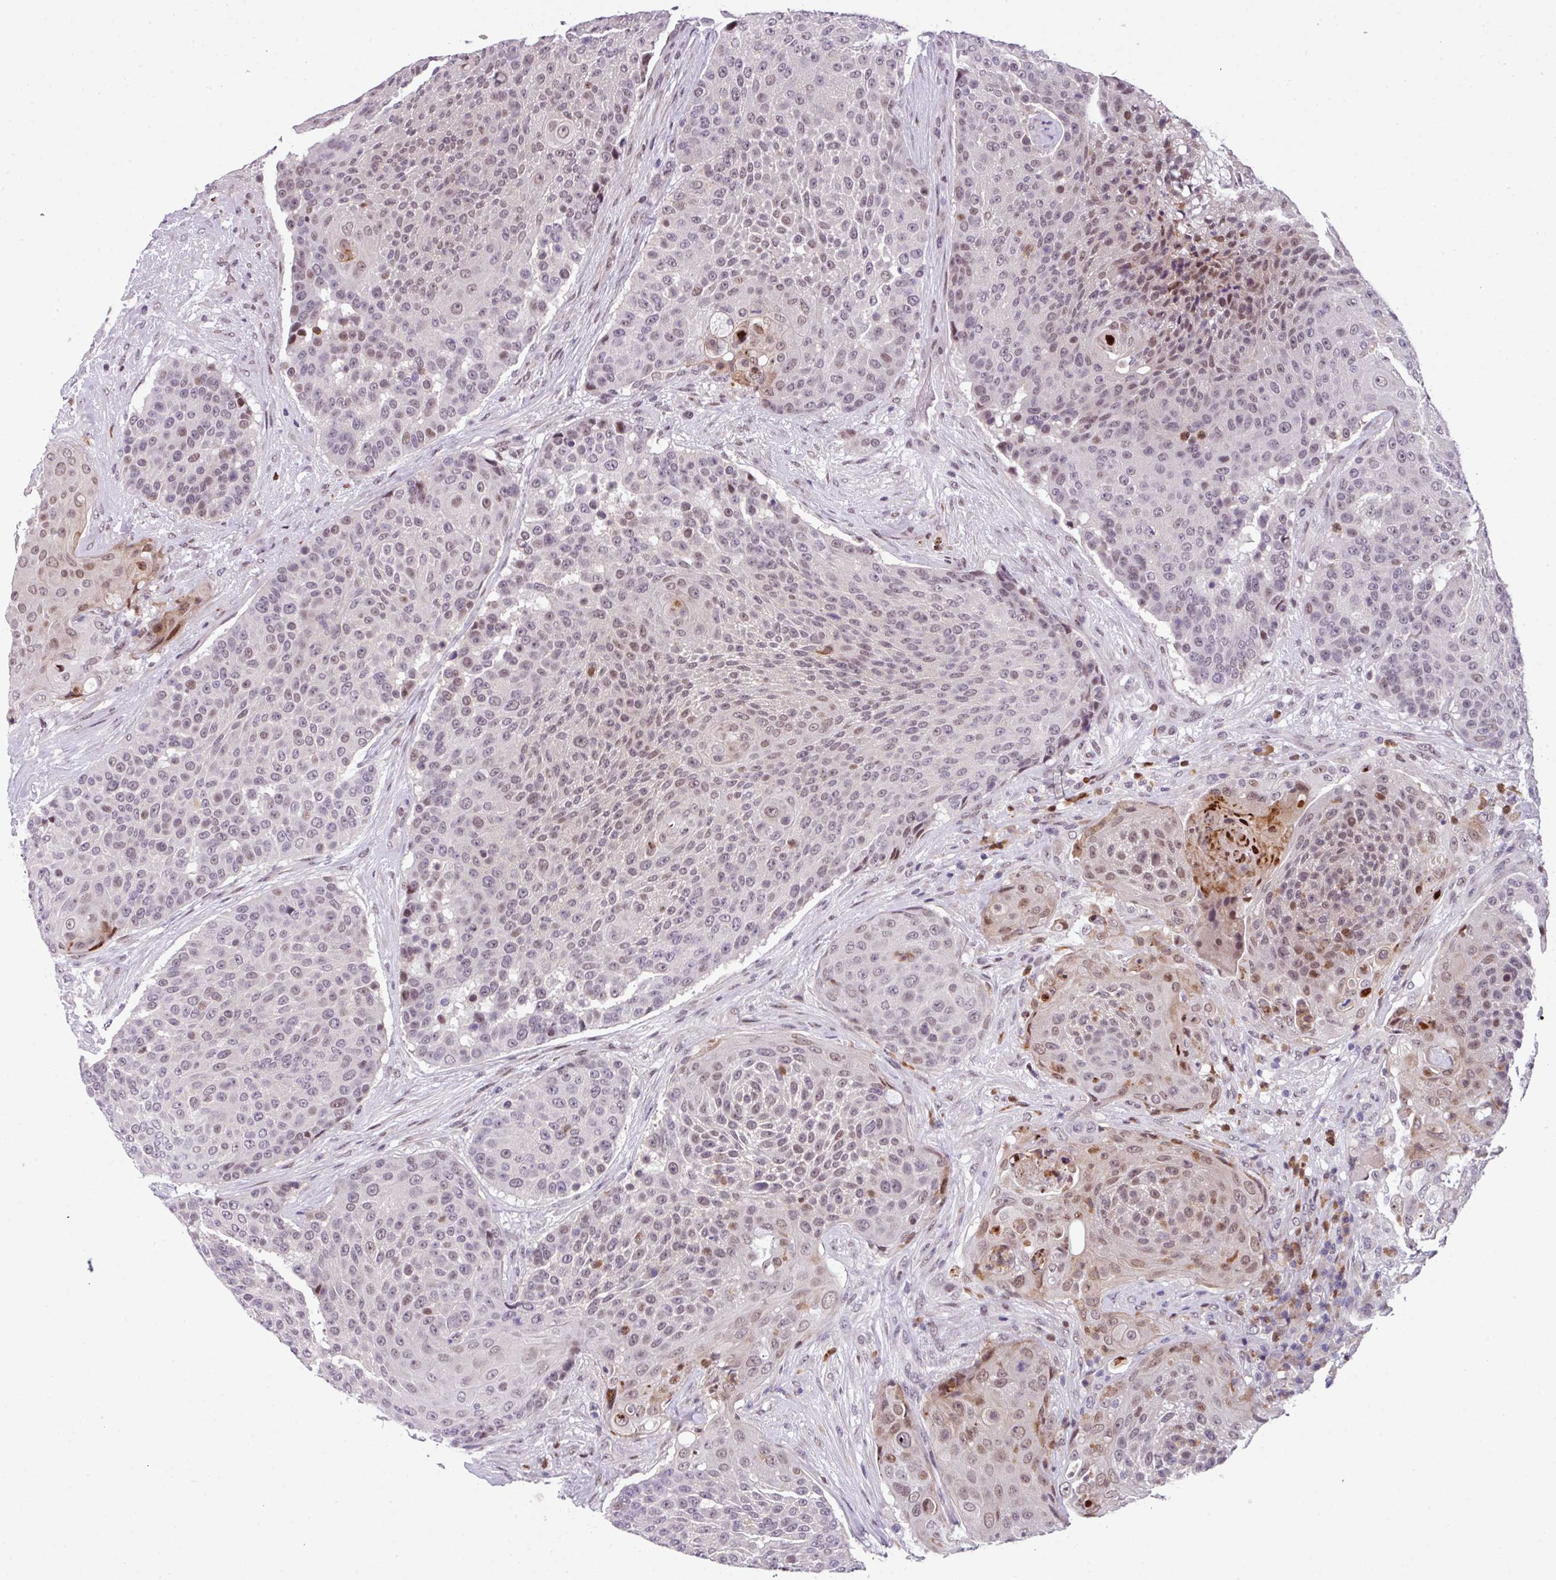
{"staining": {"intensity": "moderate", "quantity": "<25%", "location": "nuclear"}, "tissue": "urothelial cancer", "cell_type": "Tumor cells", "image_type": "cancer", "snomed": [{"axis": "morphology", "description": "Urothelial carcinoma, High grade"}, {"axis": "topography", "description": "Urinary bladder"}], "caption": "An immunohistochemistry image of neoplastic tissue is shown. Protein staining in brown highlights moderate nuclear positivity in high-grade urothelial carcinoma within tumor cells.", "gene": "ZFP3", "patient": {"sex": "female", "age": 63}}